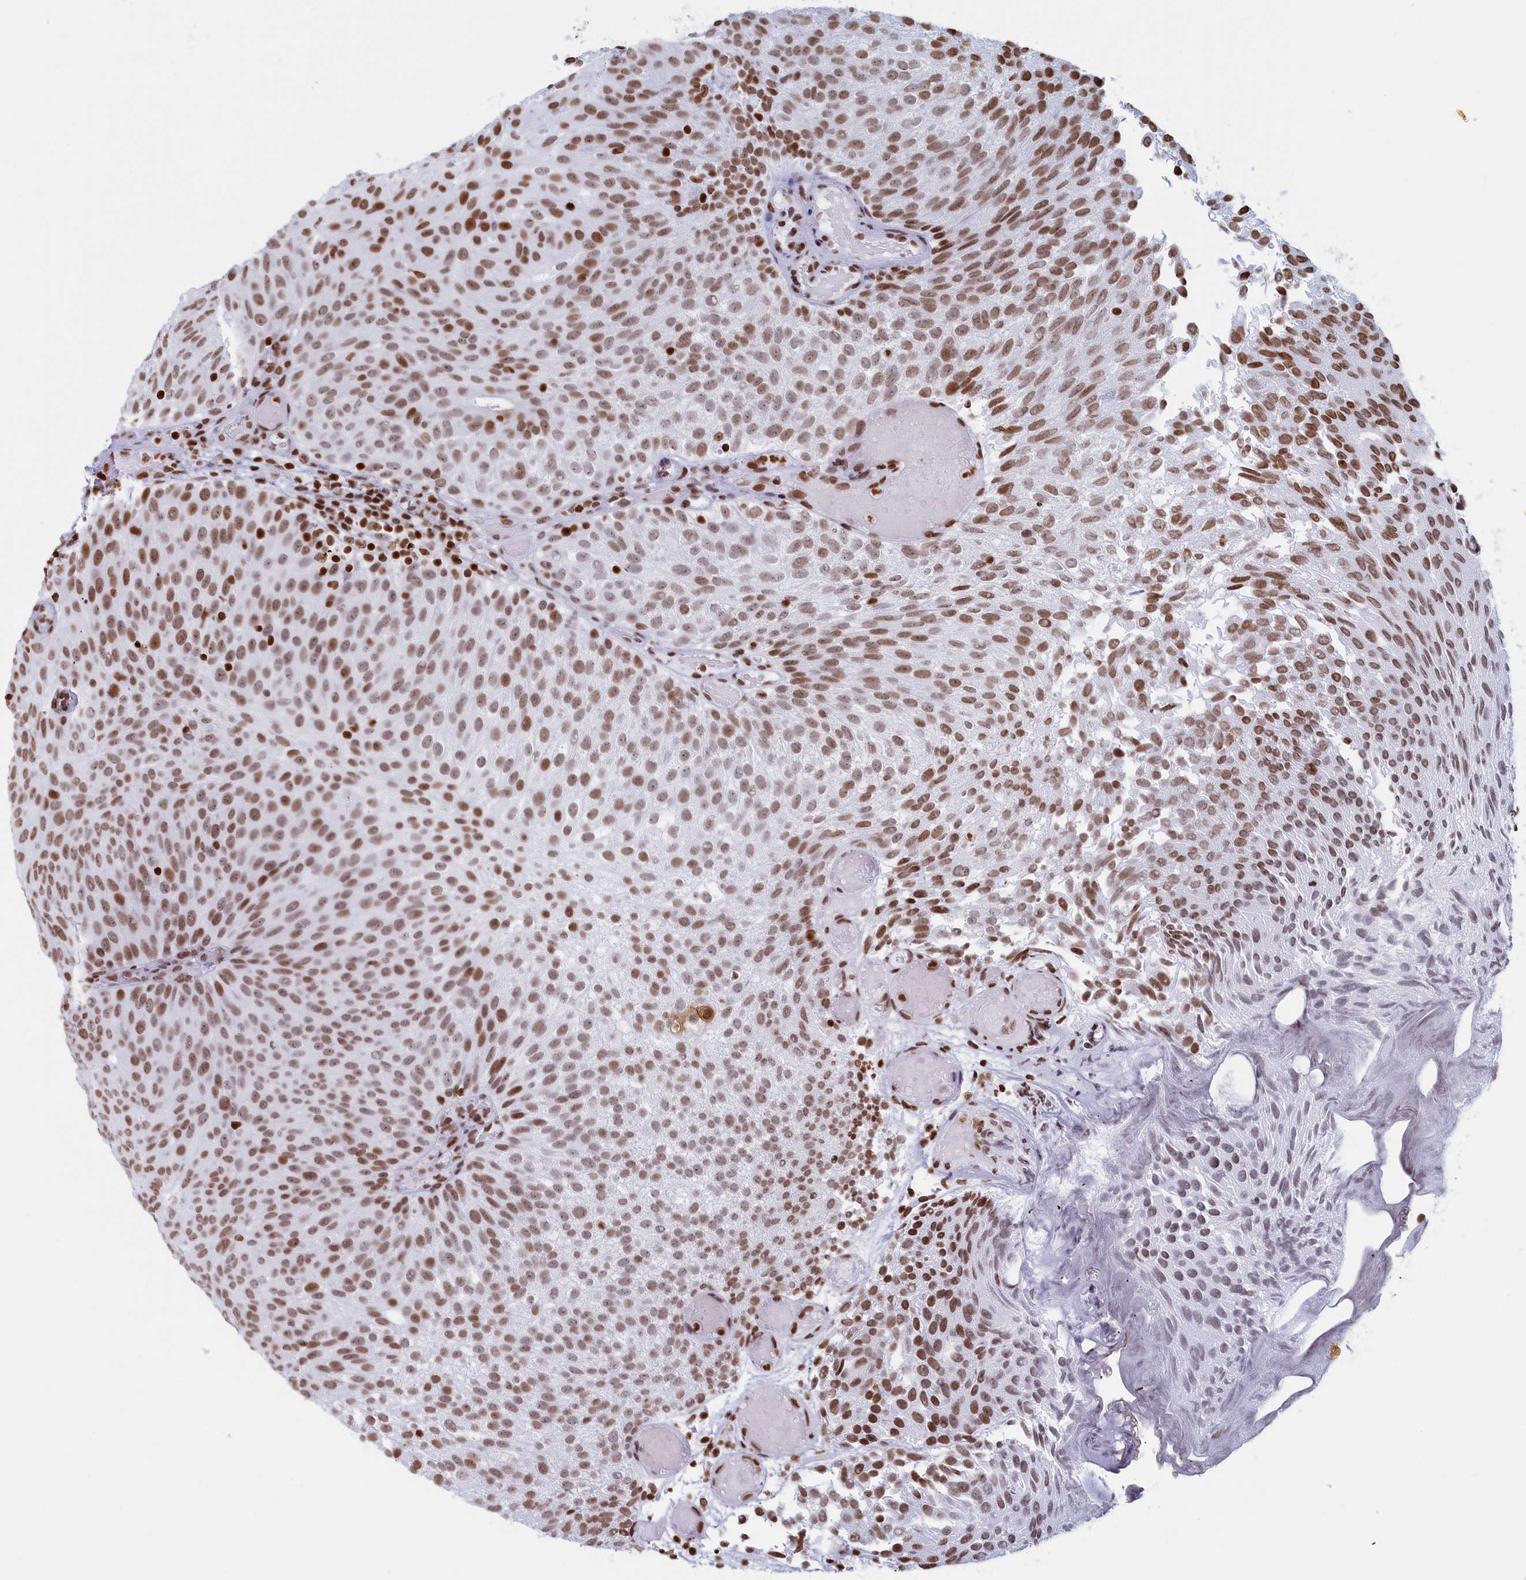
{"staining": {"intensity": "moderate", "quantity": ">75%", "location": "nuclear"}, "tissue": "urothelial cancer", "cell_type": "Tumor cells", "image_type": "cancer", "snomed": [{"axis": "morphology", "description": "Urothelial carcinoma, Low grade"}, {"axis": "topography", "description": "Urinary bladder"}], "caption": "The immunohistochemical stain labels moderate nuclear expression in tumor cells of urothelial cancer tissue.", "gene": "APOBEC3A", "patient": {"sex": "male", "age": 78}}